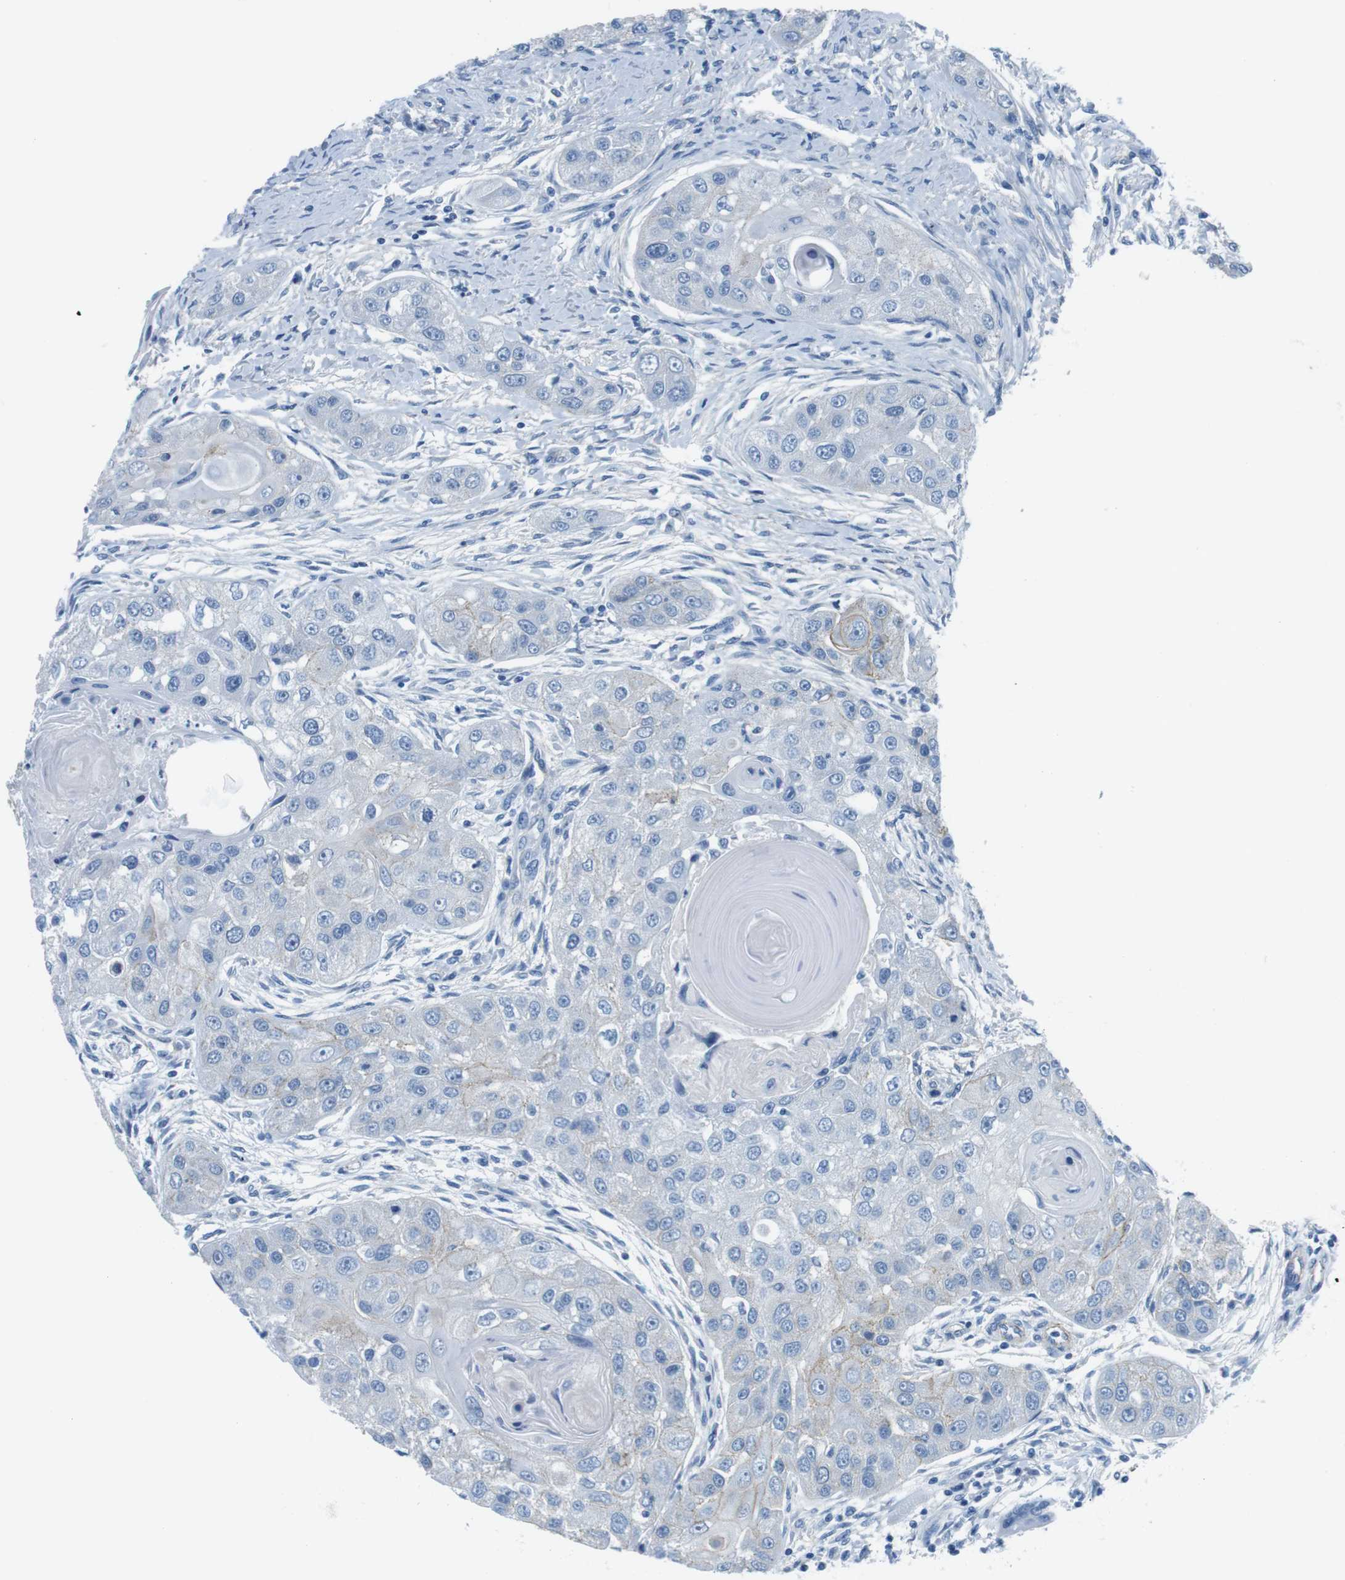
{"staining": {"intensity": "negative", "quantity": "none", "location": "none"}, "tissue": "head and neck cancer", "cell_type": "Tumor cells", "image_type": "cancer", "snomed": [{"axis": "morphology", "description": "Normal tissue, NOS"}, {"axis": "morphology", "description": "Squamous cell carcinoma, NOS"}, {"axis": "topography", "description": "Skeletal muscle"}, {"axis": "topography", "description": "Head-Neck"}], "caption": "High power microscopy photomicrograph of an immunohistochemistry image of squamous cell carcinoma (head and neck), revealing no significant positivity in tumor cells. Brightfield microscopy of immunohistochemistry stained with DAB (brown) and hematoxylin (blue), captured at high magnification.", "gene": "SLC6A6", "patient": {"sex": "male", "age": 51}}